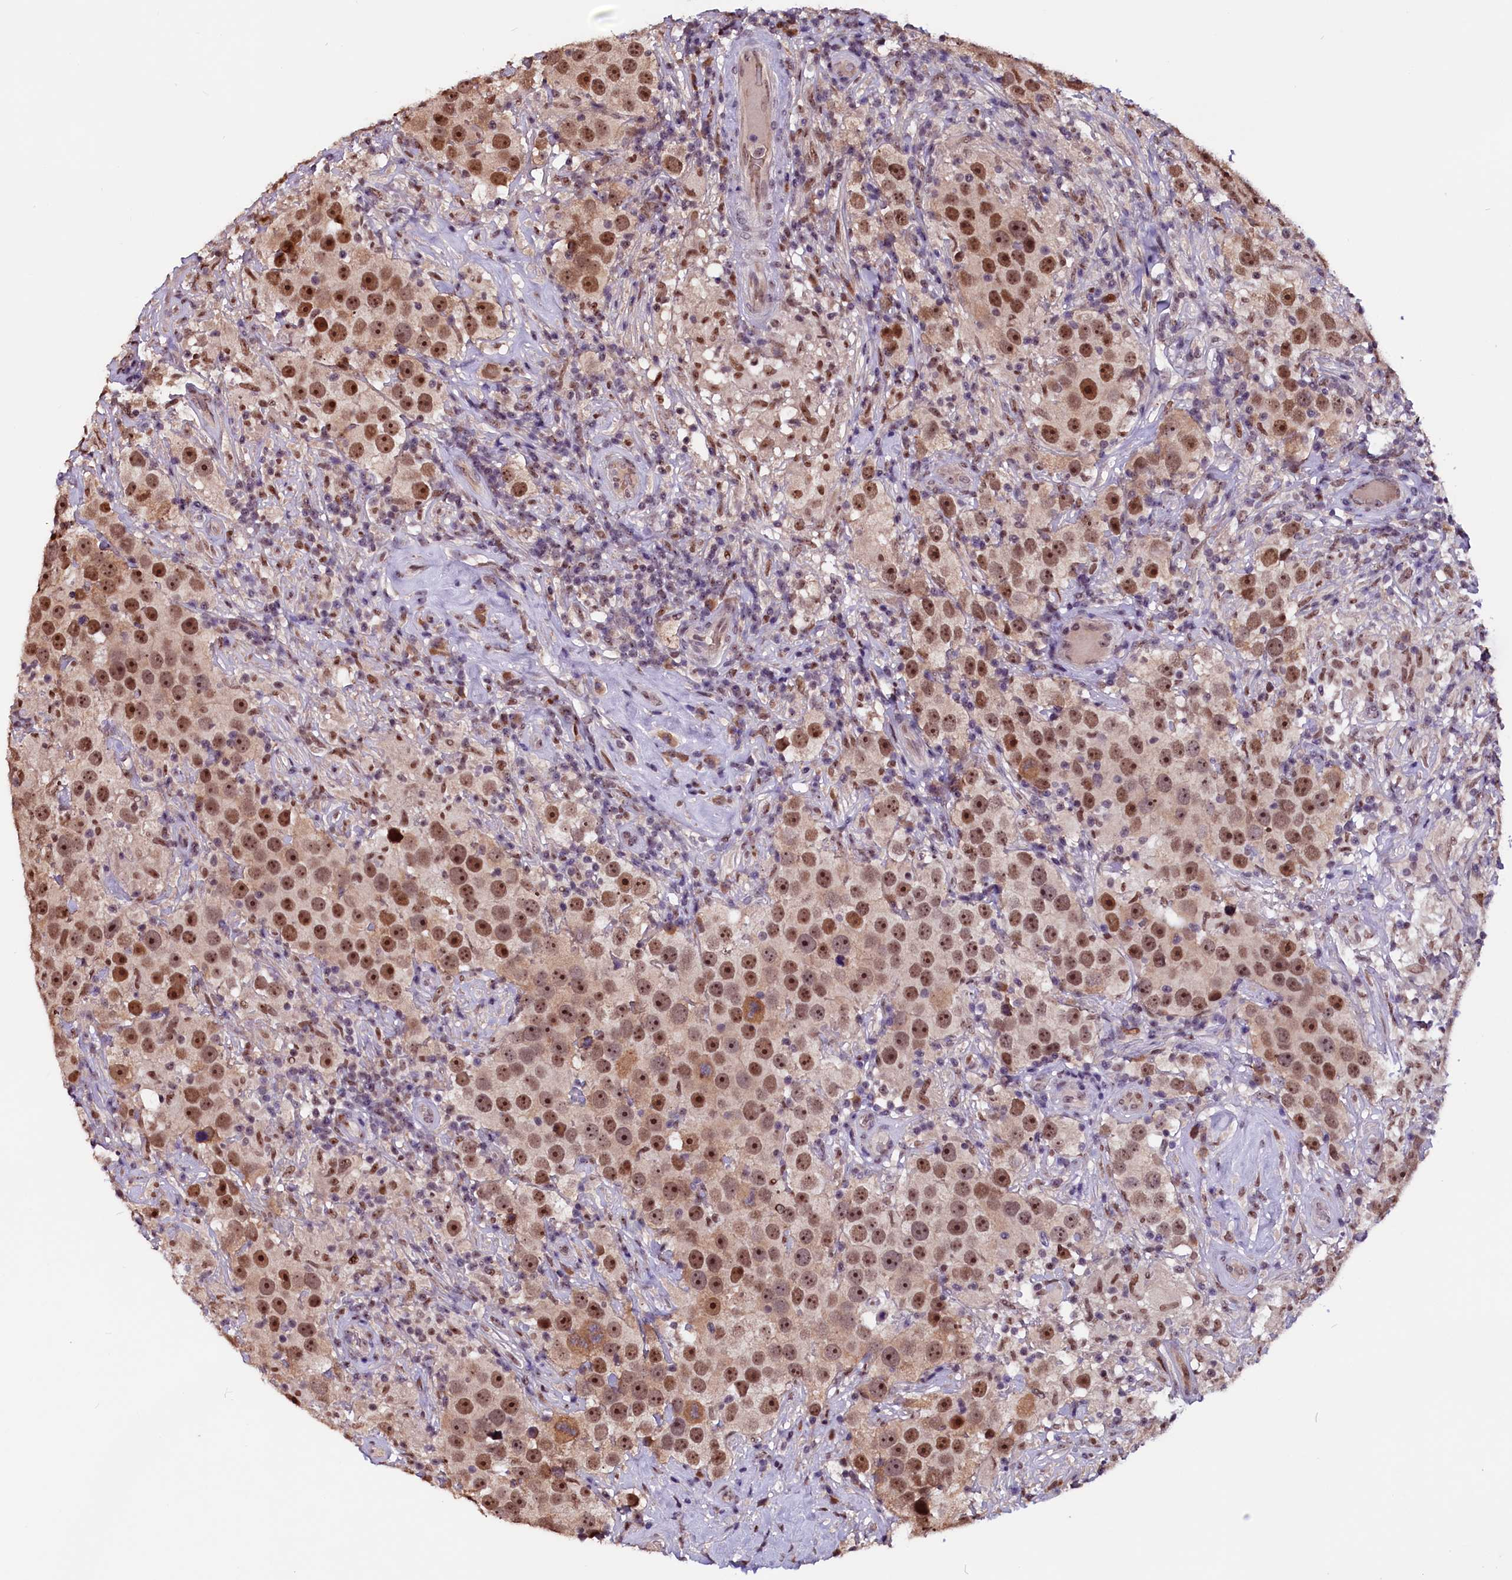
{"staining": {"intensity": "moderate", "quantity": ">75%", "location": "nuclear"}, "tissue": "testis cancer", "cell_type": "Tumor cells", "image_type": "cancer", "snomed": [{"axis": "morphology", "description": "Seminoma, NOS"}, {"axis": "topography", "description": "Testis"}], "caption": "Testis cancer (seminoma) stained with a brown dye reveals moderate nuclear positive staining in approximately >75% of tumor cells.", "gene": "RNMT", "patient": {"sex": "male", "age": 49}}